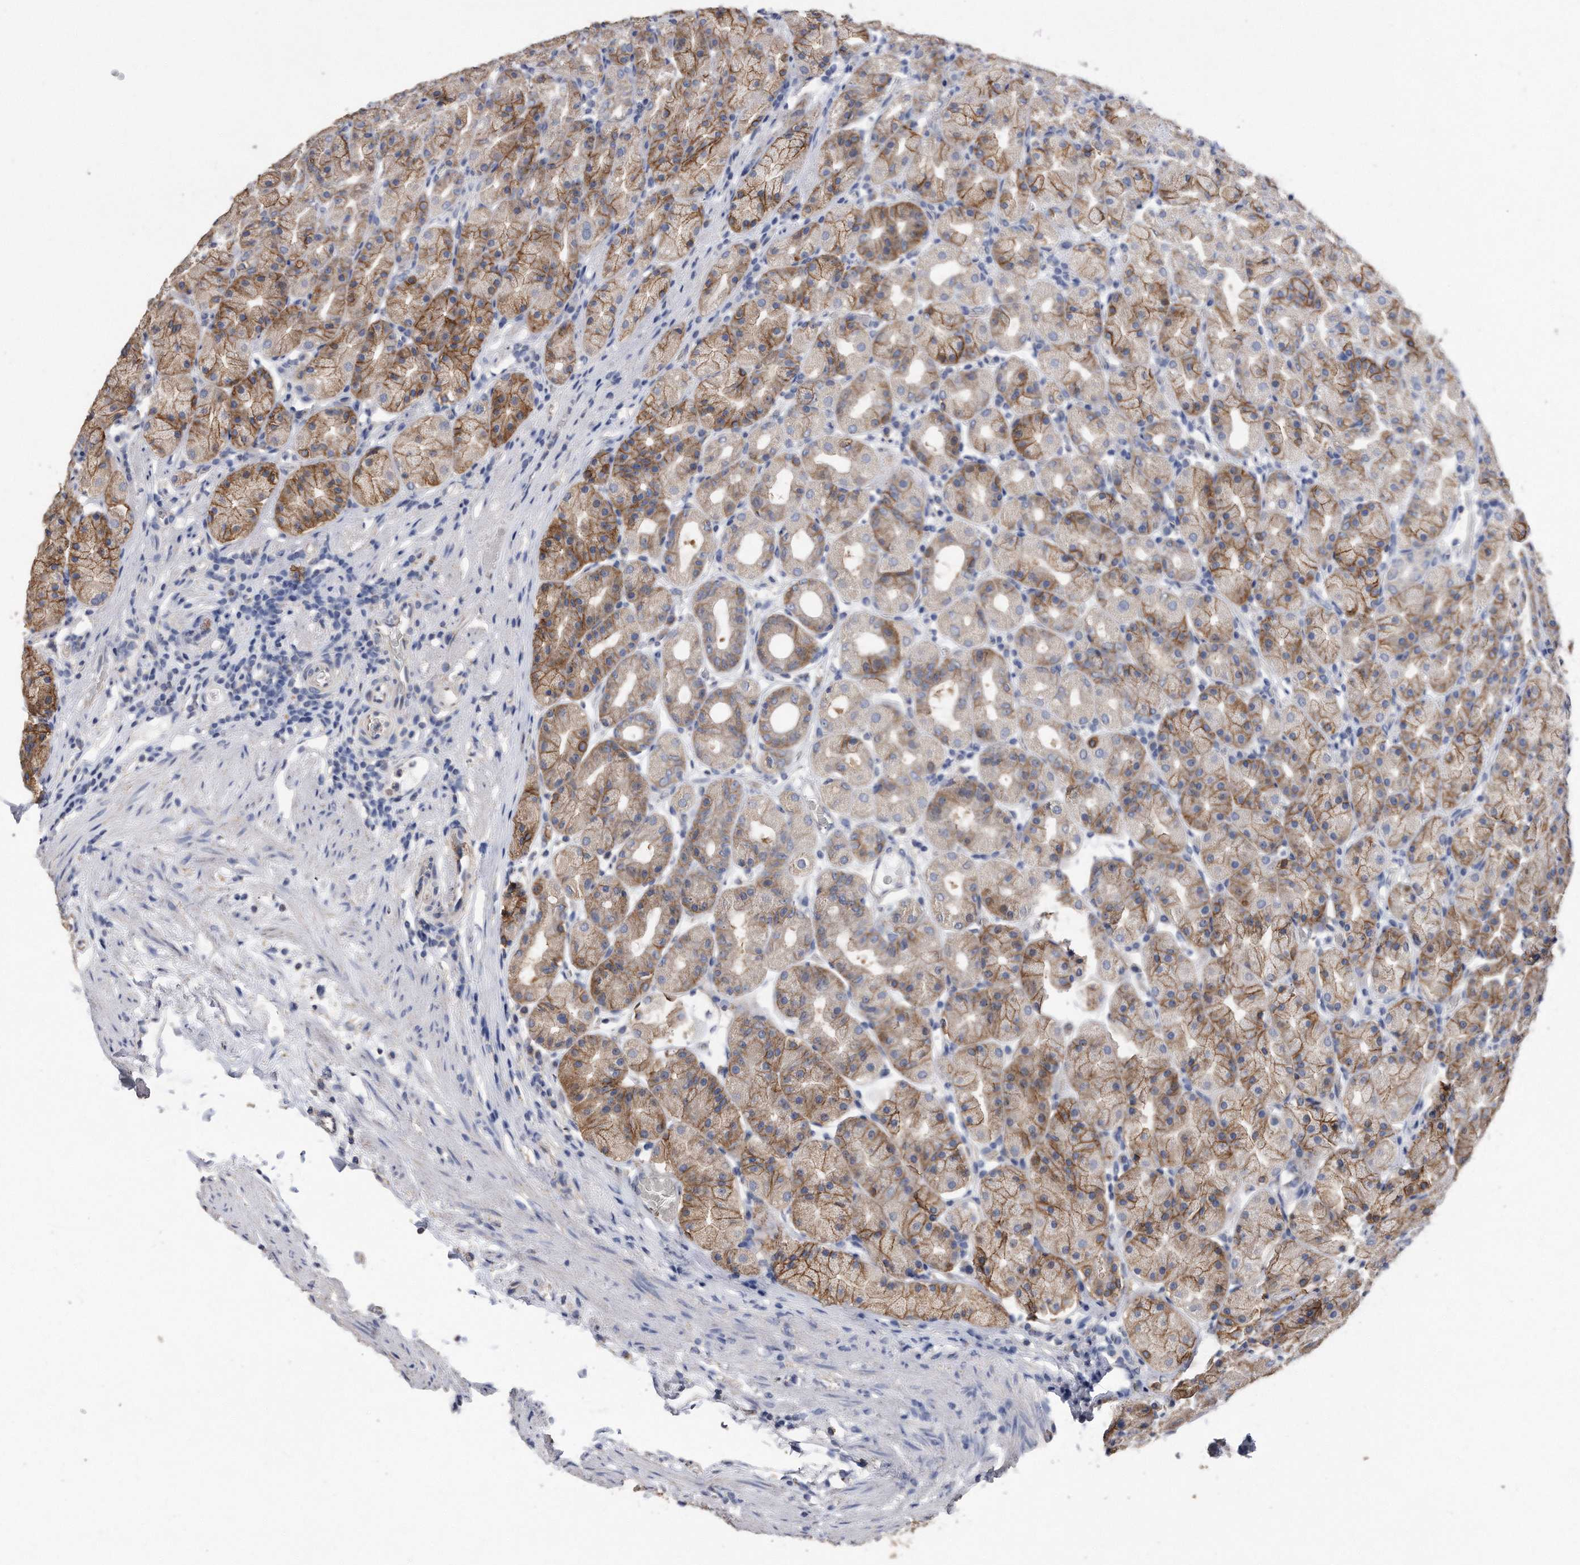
{"staining": {"intensity": "moderate", "quantity": ">75%", "location": "cytoplasmic/membranous"}, "tissue": "stomach", "cell_type": "Glandular cells", "image_type": "normal", "snomed": [{"axis": "morphology", "description": "Normal tissue, NOS"}, {"axis": "topography", "description": "Stomach, upper"}], "caption": "Stomach stained with DAB (3,3'-diaminobenzidine) immunohistochemistry exhibits medium levels of moderate cytoplasmic/membranous expression in about >75% of glandular cells.", "gene": "CDCP1", "patient": {"sex": "male", "age": 68}}